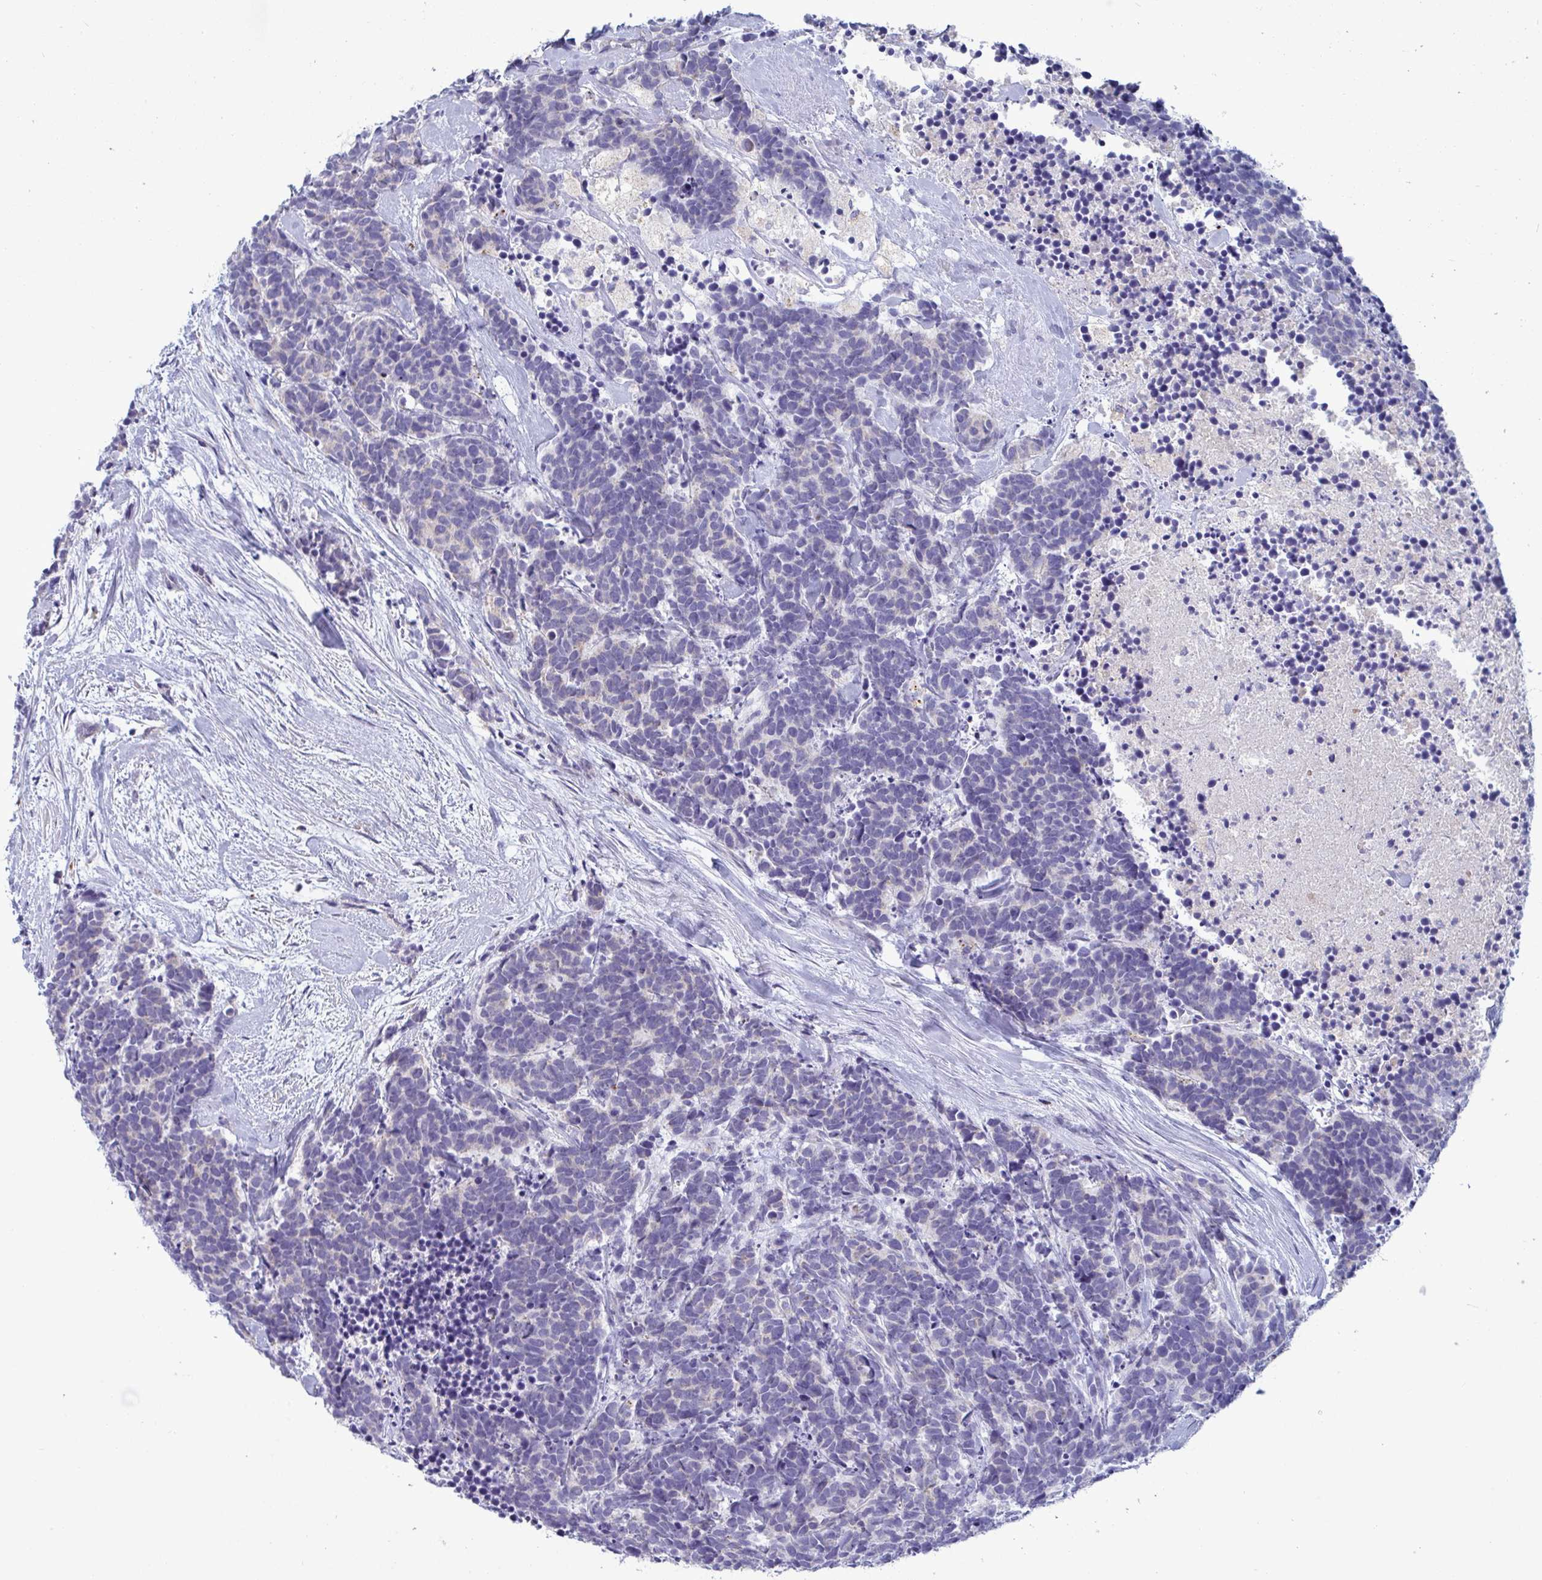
{"staining": {"intensity": "negative", "quantity": "none", "location": "none"}, "tissue": "carcinoid", "cell_type": "Tumor cells", "image_type": "cancer", "snomed": [{"axis": "morphology", "description": "Carcinoma, NOS"}, {"axis": "morphology", "description": "Carcinoid, malignant, NOS"}, {"axis": "topography", "description": "Prostate"}], "caption": "Immunohistochemistry of carcinoma displays no staining in tumor cells.", "gene": "TAS2R38", "patient": {"sex": "male", "age": 57}}